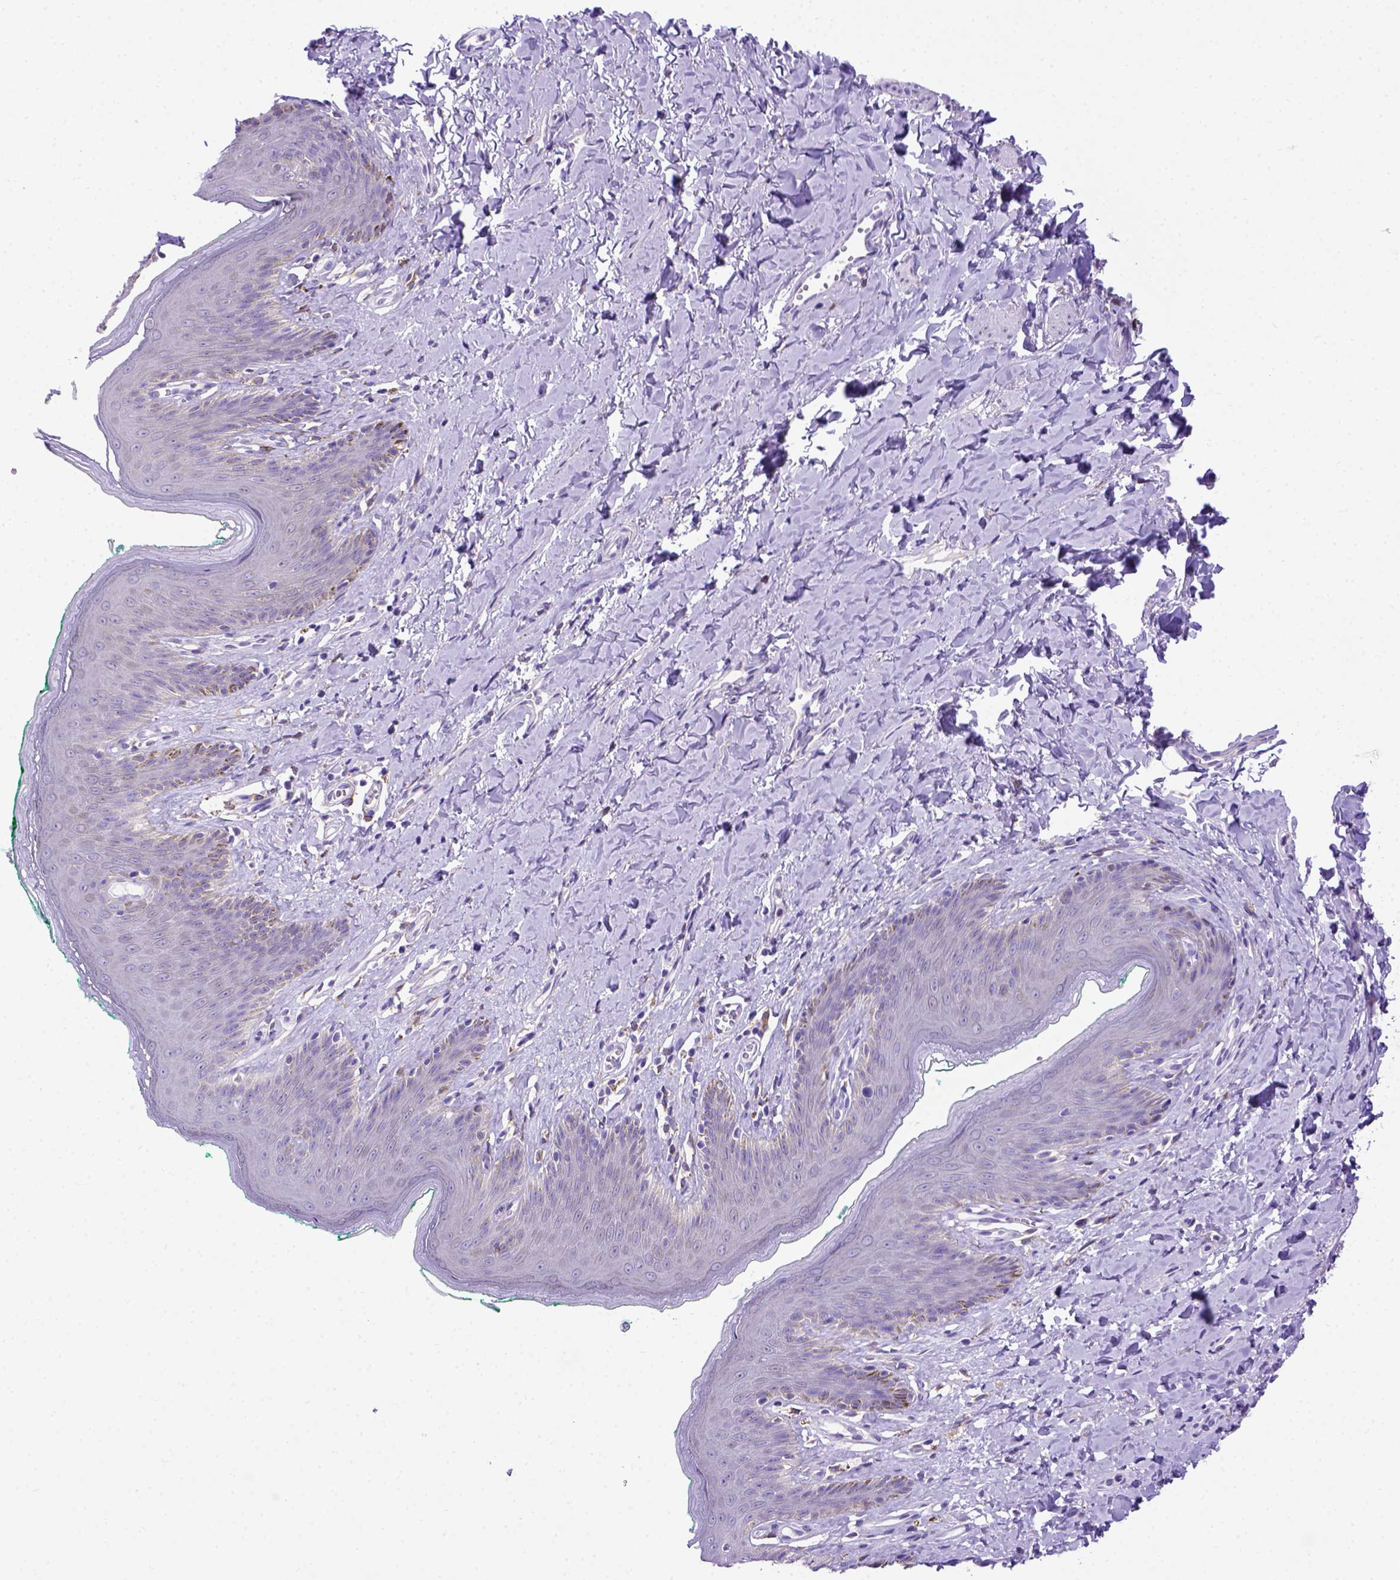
{"staining": {"intensity": "negative", "quantity": "none", "location": "none"}, "tissue": "skin", "cell_type": "Epidermal cells", "image_type": "normal", "snomed": [{"axis": "morphology", "description": "Normal tissue, NOS"}, {"axis": "topography", "description": "Vulva"}], "caption": "High magnification brightfield microscopy of unremarkable skin stained with DAB (brown) and counterstained with hematoxylin (blue): epidermal cells show no significant expression. (Brightfield microscopy of DAB (3,3'-diaminobenzidine) immunohistochemistry (IHC) at high magnification).", "gene": "PTGES", "patient": {"sex": "female", "age": 66}}